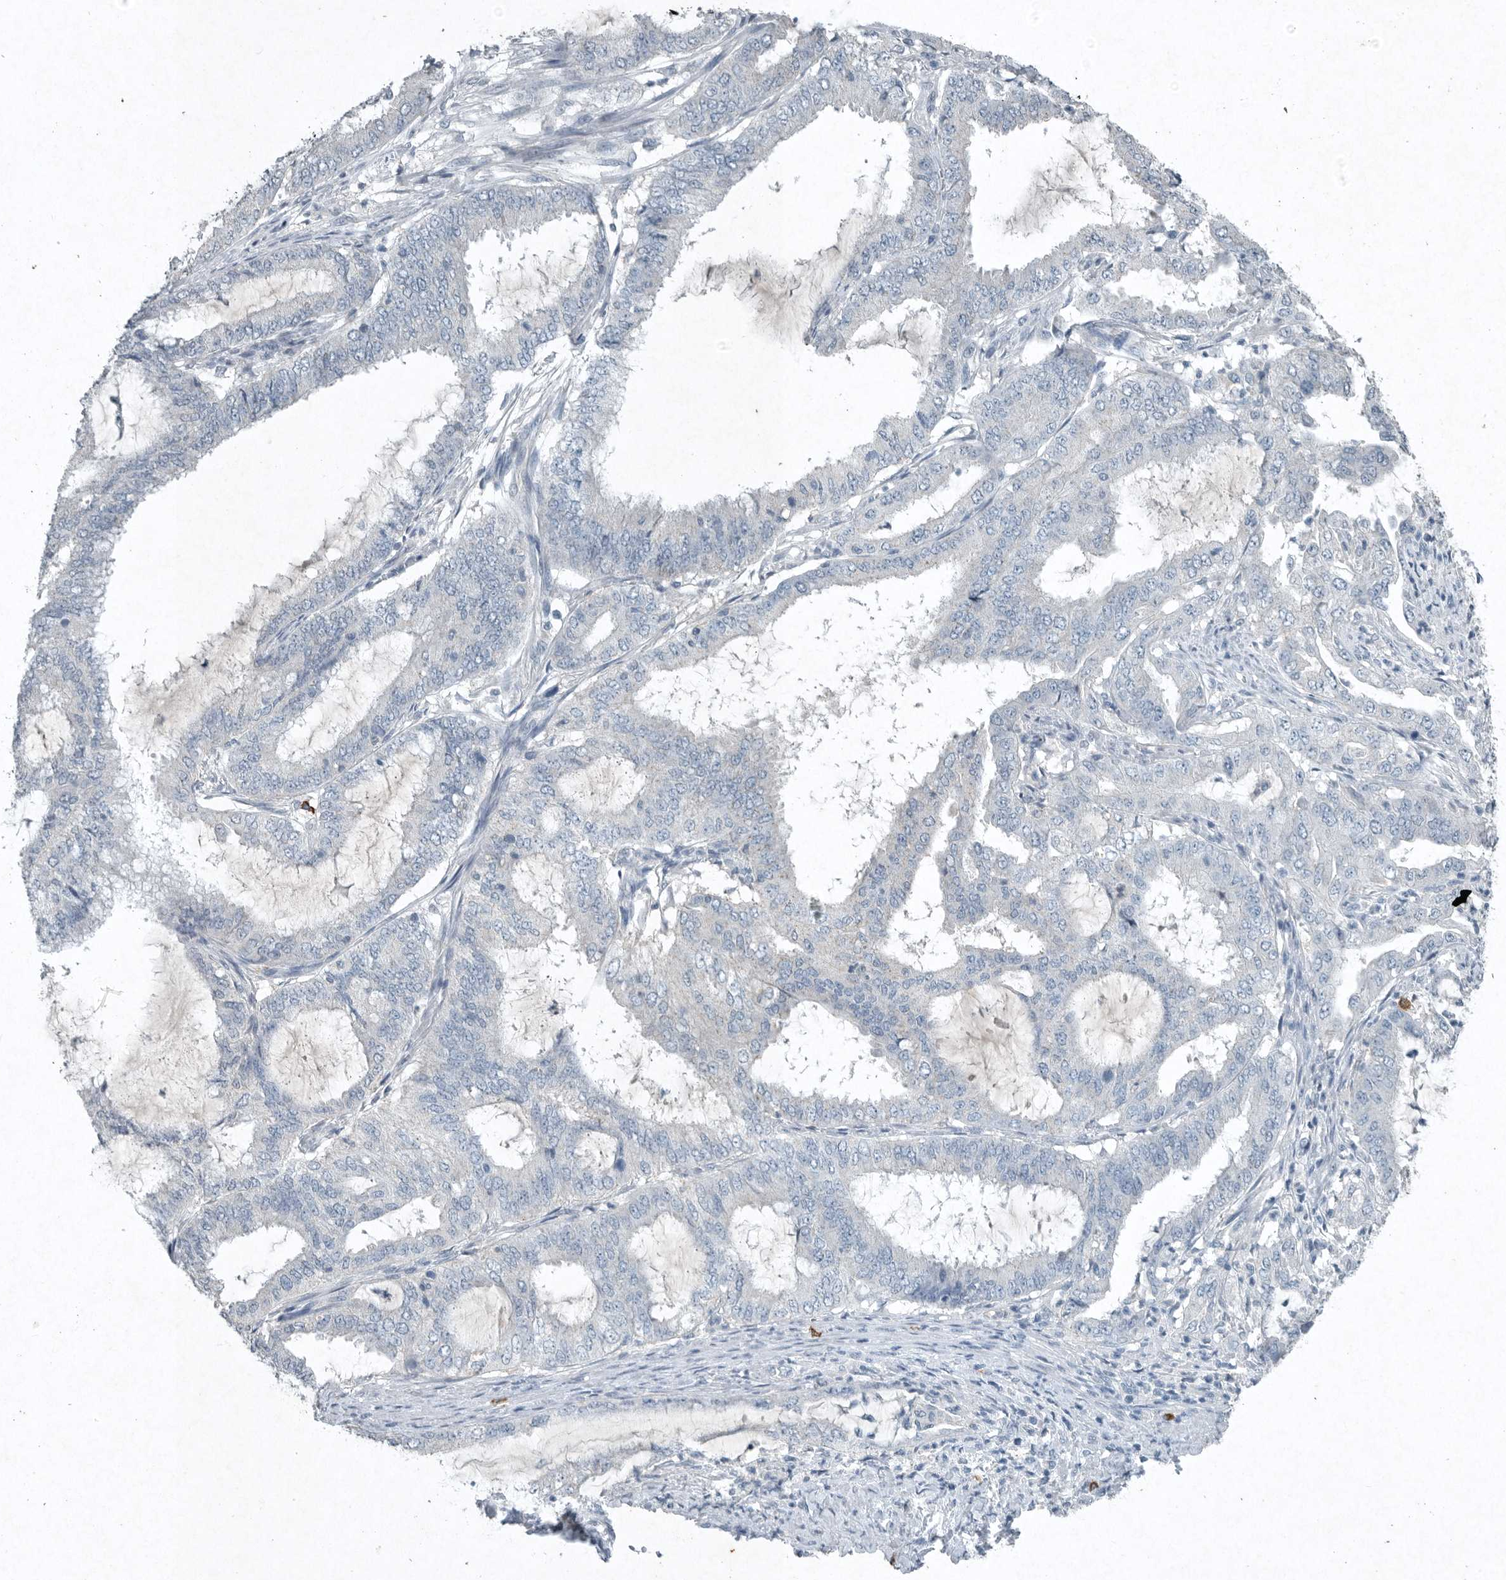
{"staining": {"intensity": "negative", "quantity": "none", "location": "none"}, "tissue": "endometrial cancer", "cell_type": "Tumor cells", "image_type": "cancer", "snomed": [{"axis": "morphology", "description": "Adenocarcinoma, NOS"}, {"axis": "topography", "description": "Endometrium"}], "caption": "An image of endometrial cancer stained for a protein exhibits no brown staining in tumor cells. Brightfield microscopy of immunohistochemistry stained with DAB (3,3'-diaminobenzidine) (brown) and hematoxylin (blue), captured at high magnification.", "gene": "IL20", "patient": {"sex": "female", "age": 51}}